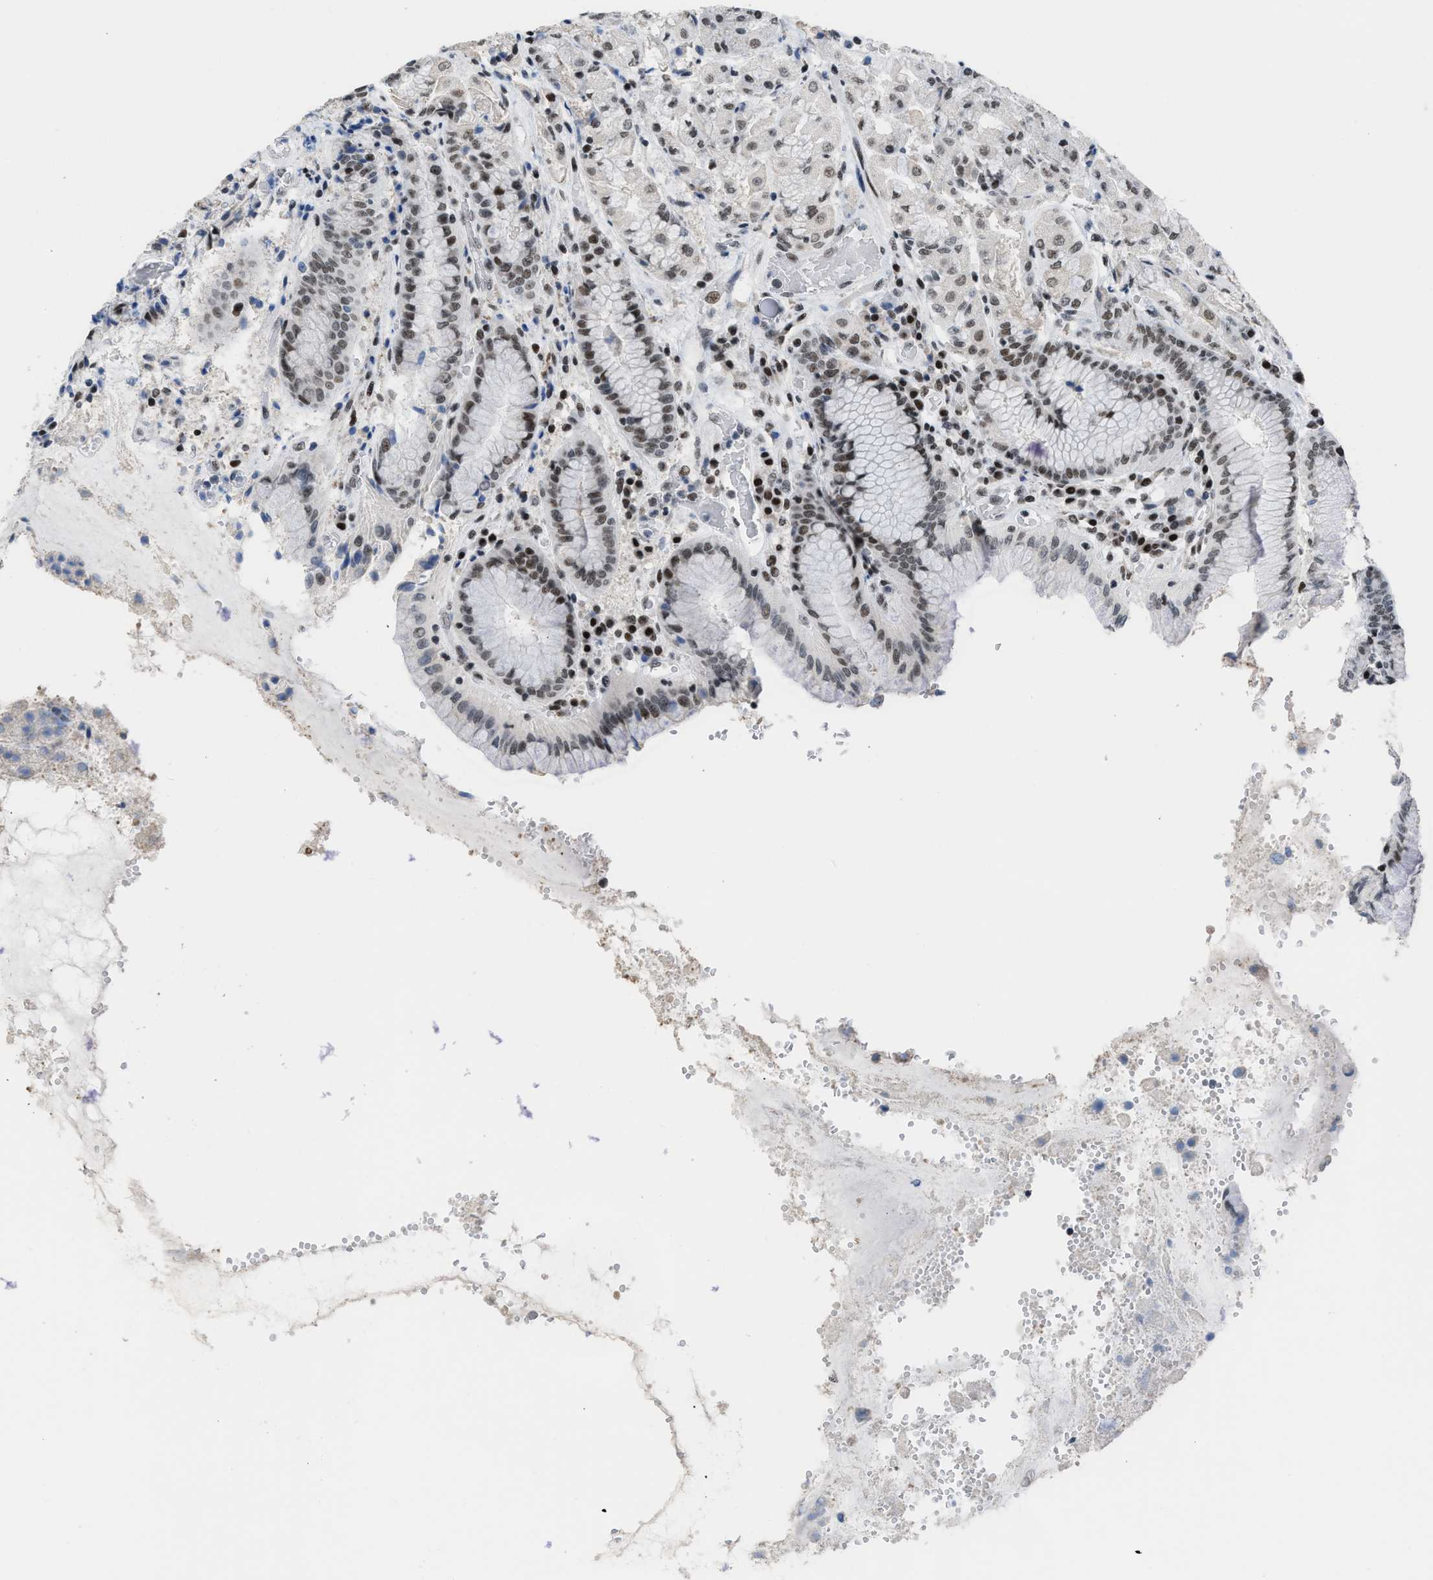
{"staining": {"intensity": "moderate", "quantity": "25%-75%", "location": "nuclear"}, "tissue": "stomach", "cell_type": "Glandular cells", "image_type": "normal", "snomed": [{"axis": "morphology", "description": "Normal tissue, NOS"}, {"axis": "topography", "description": "Stomach"}, {"axis": "topography", "description": "Stomach, lower"}], "caption": "DAB immunohistochemical staining of normal stomach displays moderate nuclear protein positivity in about 25%-75% of glandular cells.", "gene": "TERF2IP", "patient": {"sex": "female", "age": 56}}